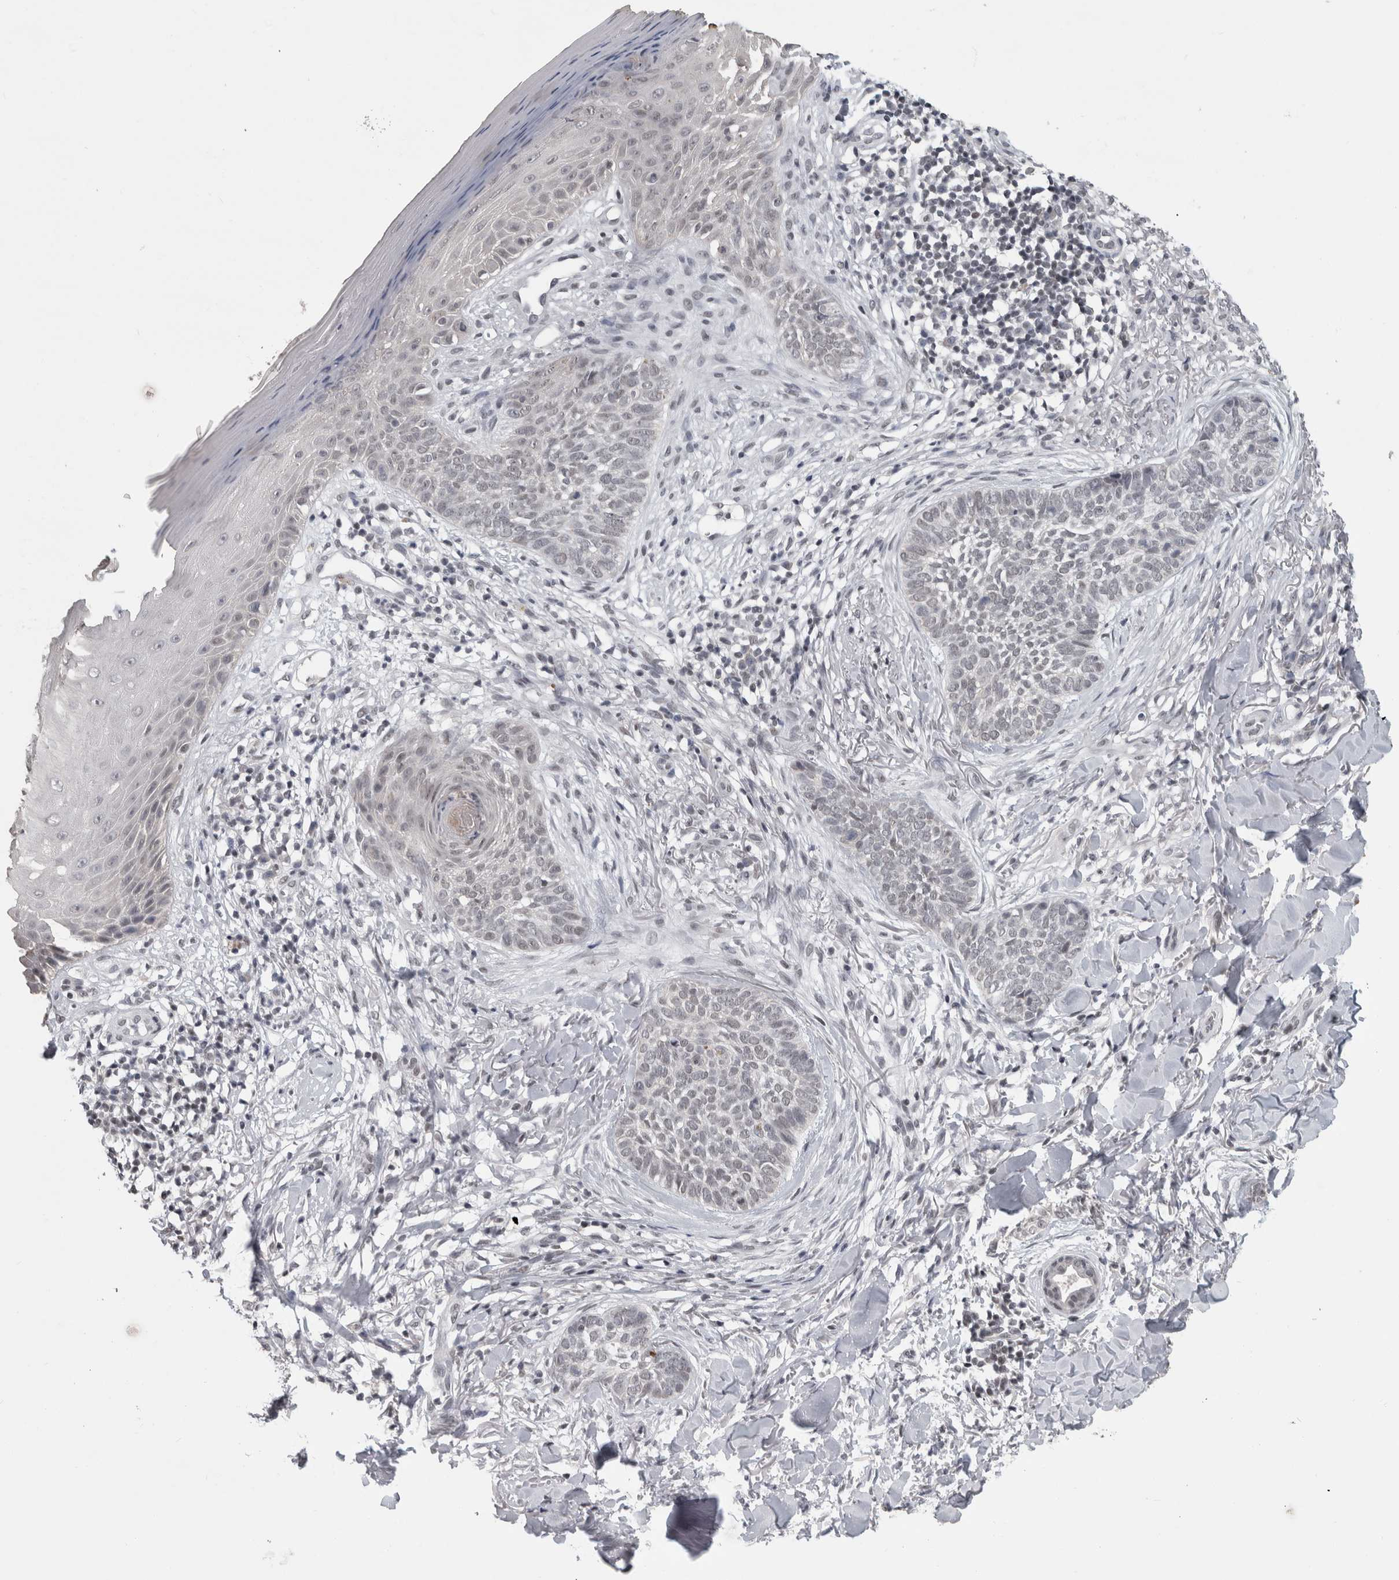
{"staining": {"intensity": "weak", "quantity": "<25%", "location": "nuclear"}, "tissue": "skin cancer", "cell_type": "Tumor cells", "image_type": "cancer", "snomed": [{"axis": "morphology", "description": "Normal tissue, NOS"}, {"axis": "morphology", "description": "Basal cell carcinoma"}, {"axis": "topography", "description": "Skin"}], "caption": "Immunohistochemistry micrograph of skin basal cell carcinoma stained for a protein (brown), which displays no staining in tumor cells.", "gene": "ARID4B", "patient": {"sex": "male", "age": 67}}